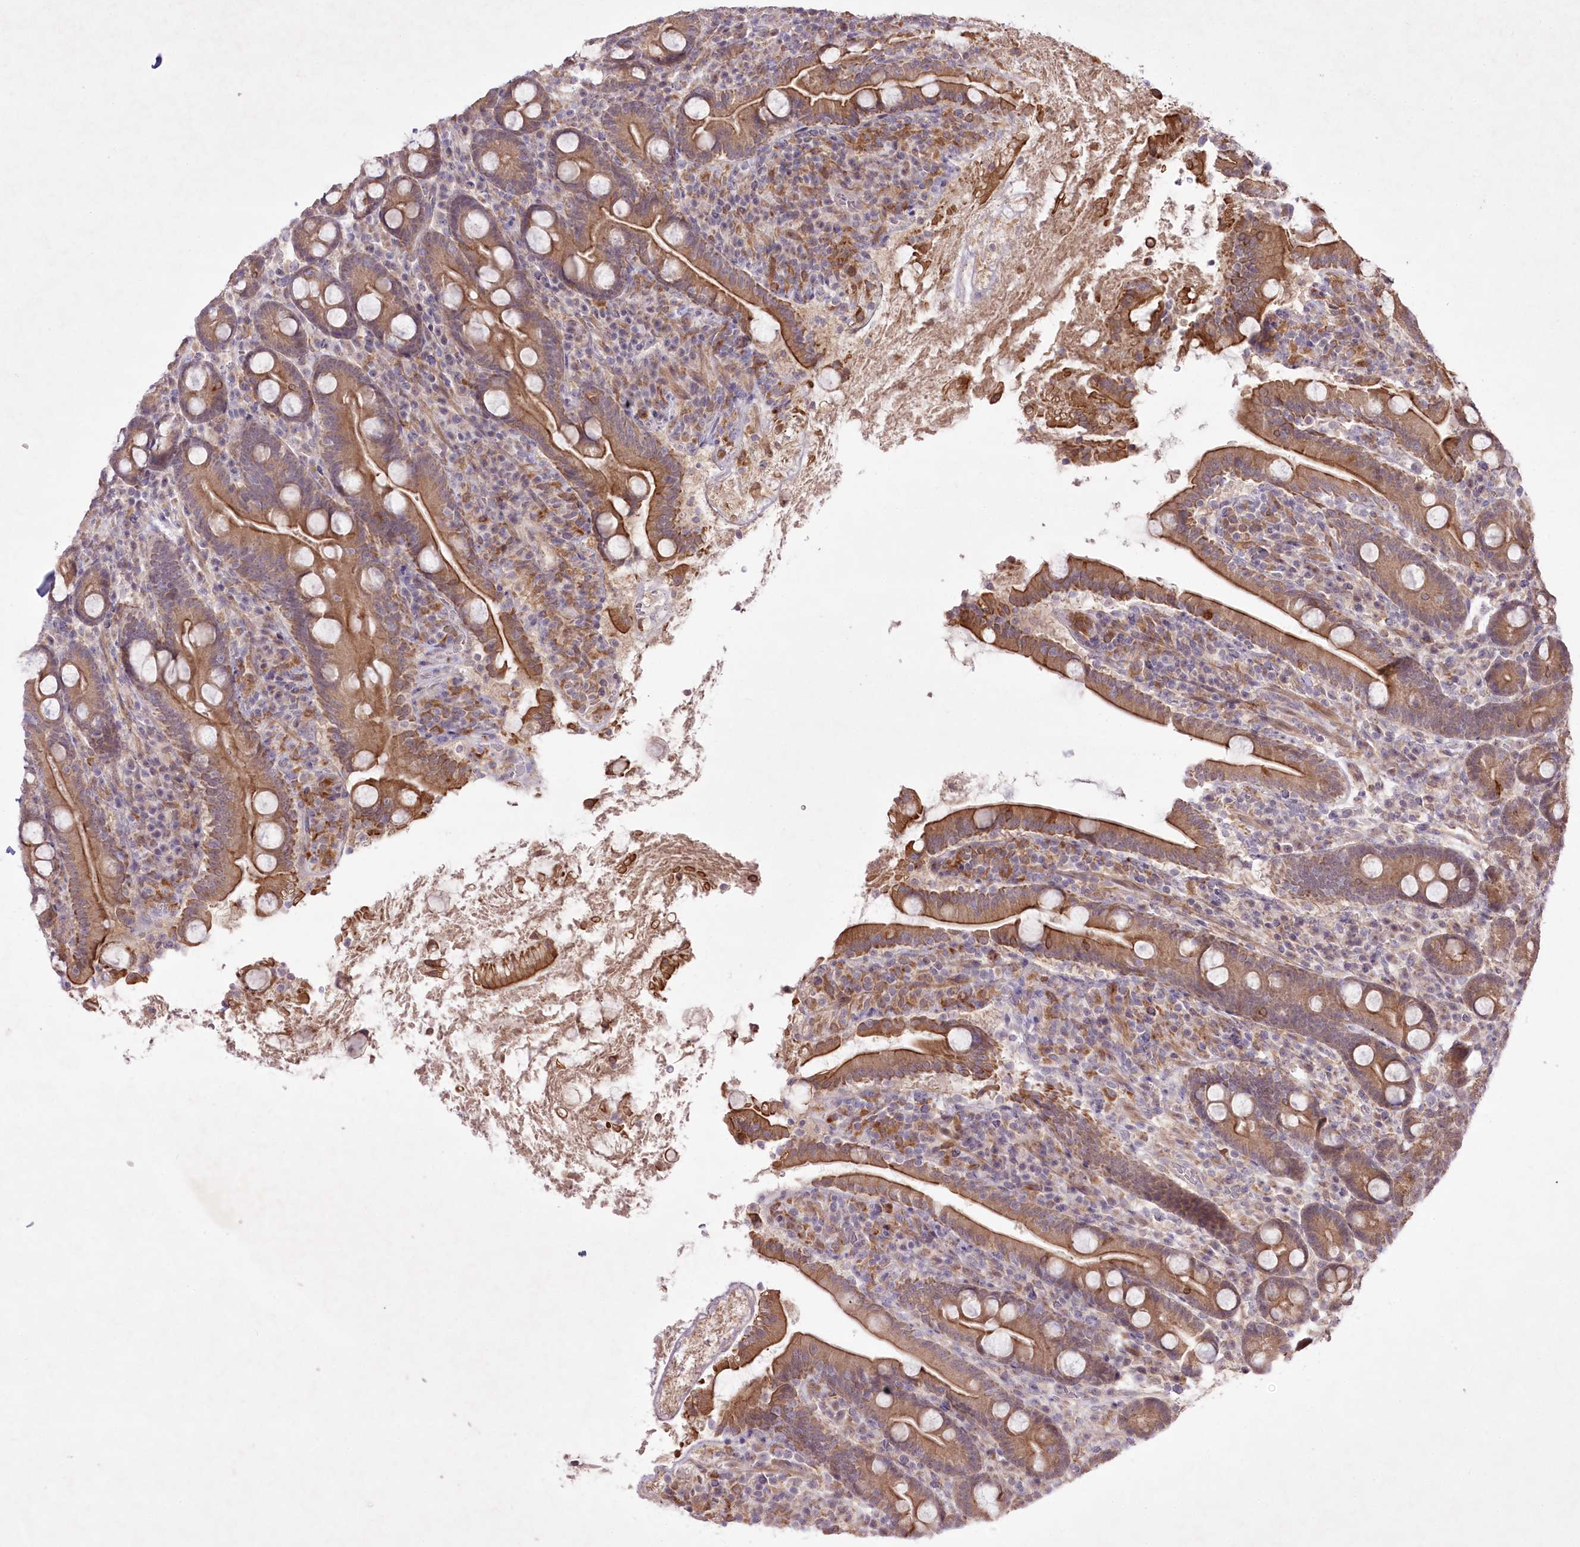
{"staining": {"intensity": "moderate", "quantity": ">75%", "location": "cytoplasmic/membranous"}, "tissue": "duodenum", "cell_type": "Glandular cells", "image_type": "normal", "snomed": [{"axis": "morphology", "description": "Normal tissue, NOS"}, {"axis": "topography", "description": "Duodenum"}], "caption": "A brown stain labels moderate cytoplasmic/membranous expression of a protein in glandular cells of normal human duodenum. Nuclei are stained in blue.", "gene": "HELT", "patient": {"sex": "male", "age": 35}}